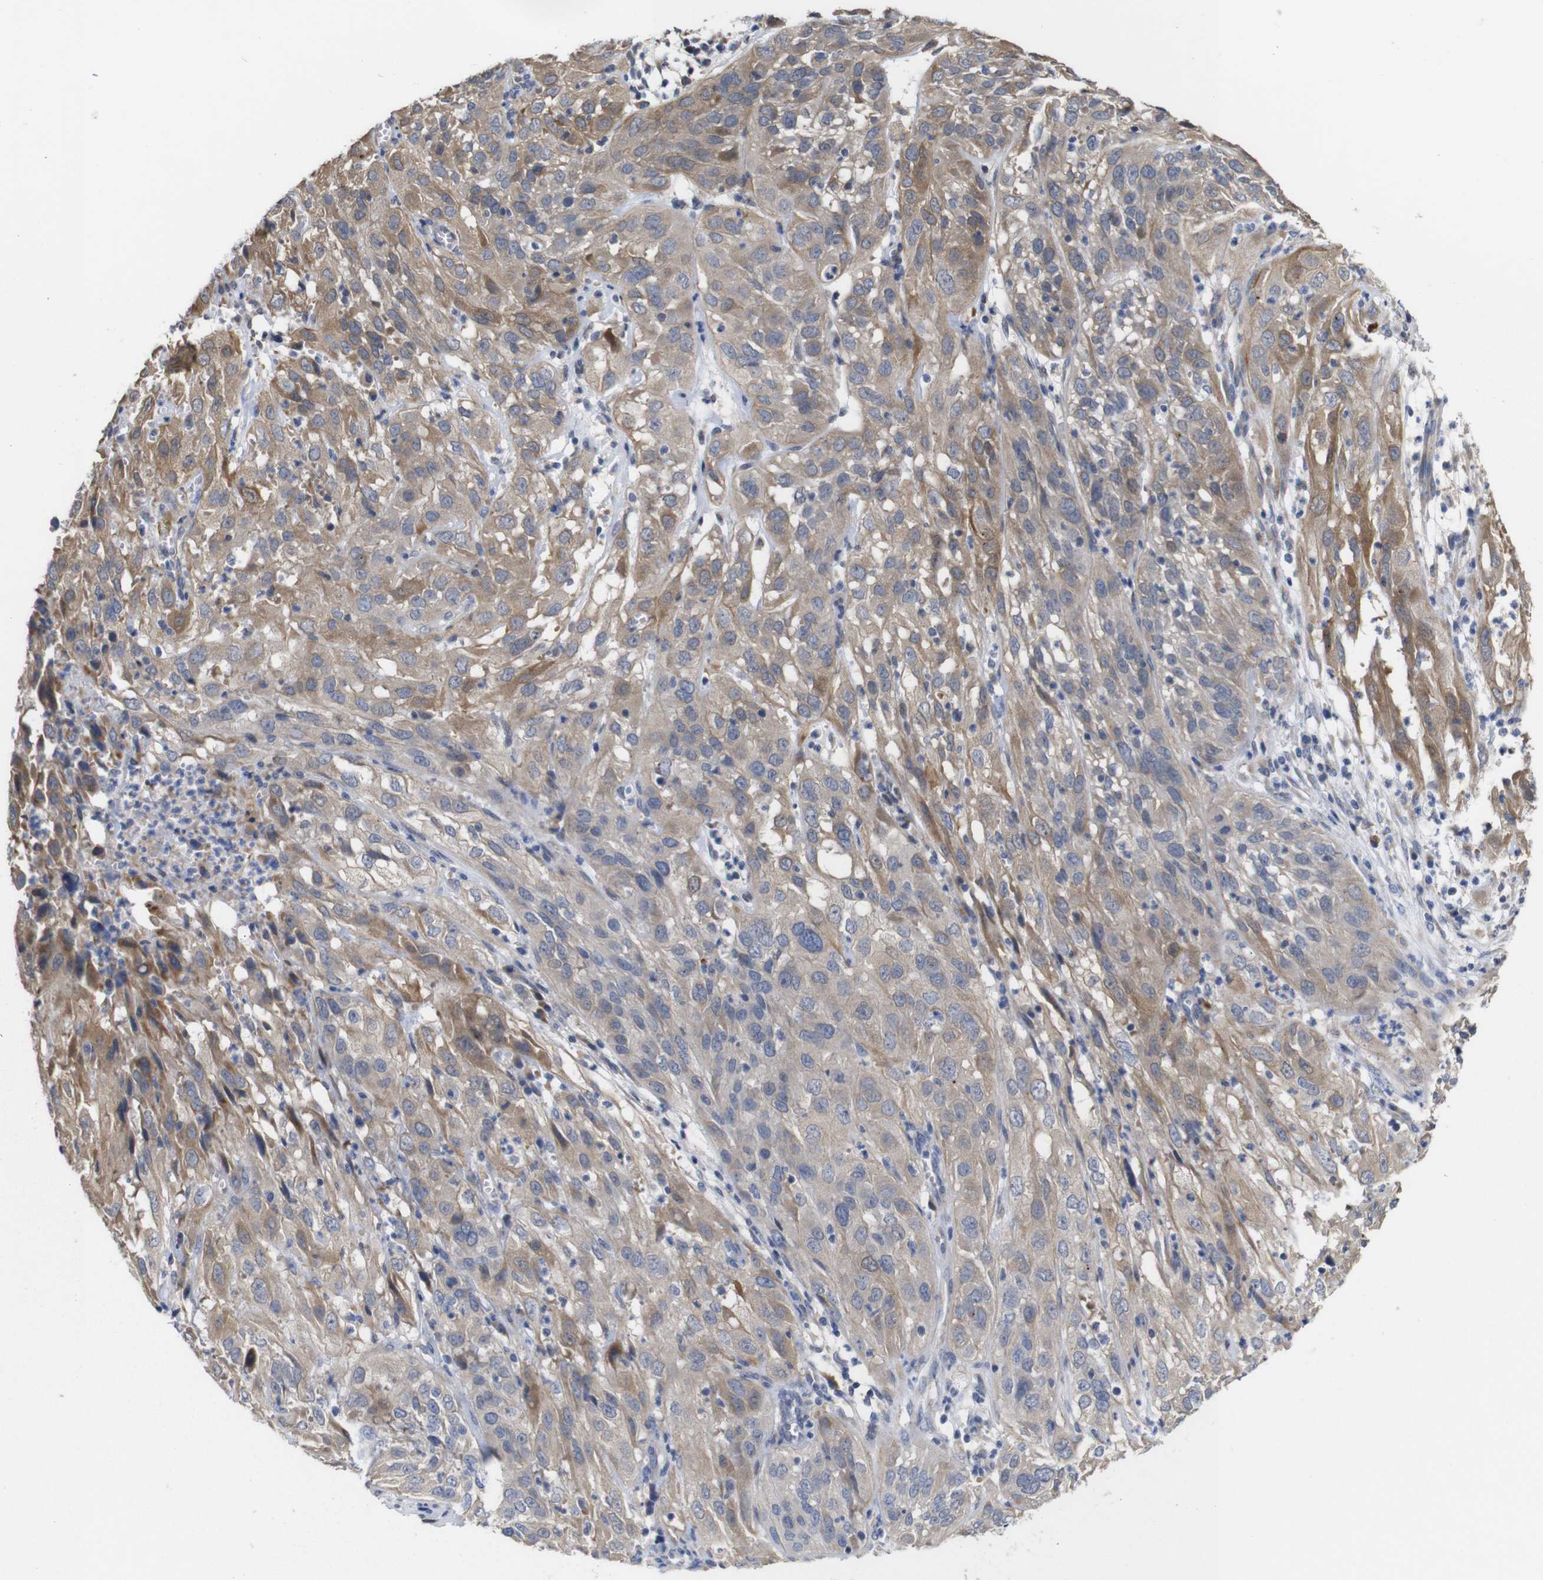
{"staining": {"intensity": "moderate", "quantity": "25%-75%", "location": "cytoplasmic/membranous"}, "tissue": "cervical cancer", "cell_type": "Tumor cells", "image_type": "cancer", "snomed": [{"axis": "morphology", "description": "Squamous cell carcinoma, NOS"}, {"axis": "topography", "description": "Cervix"}], "caption": "Cervical cancer was stained to show a protein in brown. There is medium levels of moderate cytoplasmic/membranous staining in approximately 25%-75% of tumor cells.", "gene": "TCEAL9", "patient": {"sex": "female", "age": 32}}